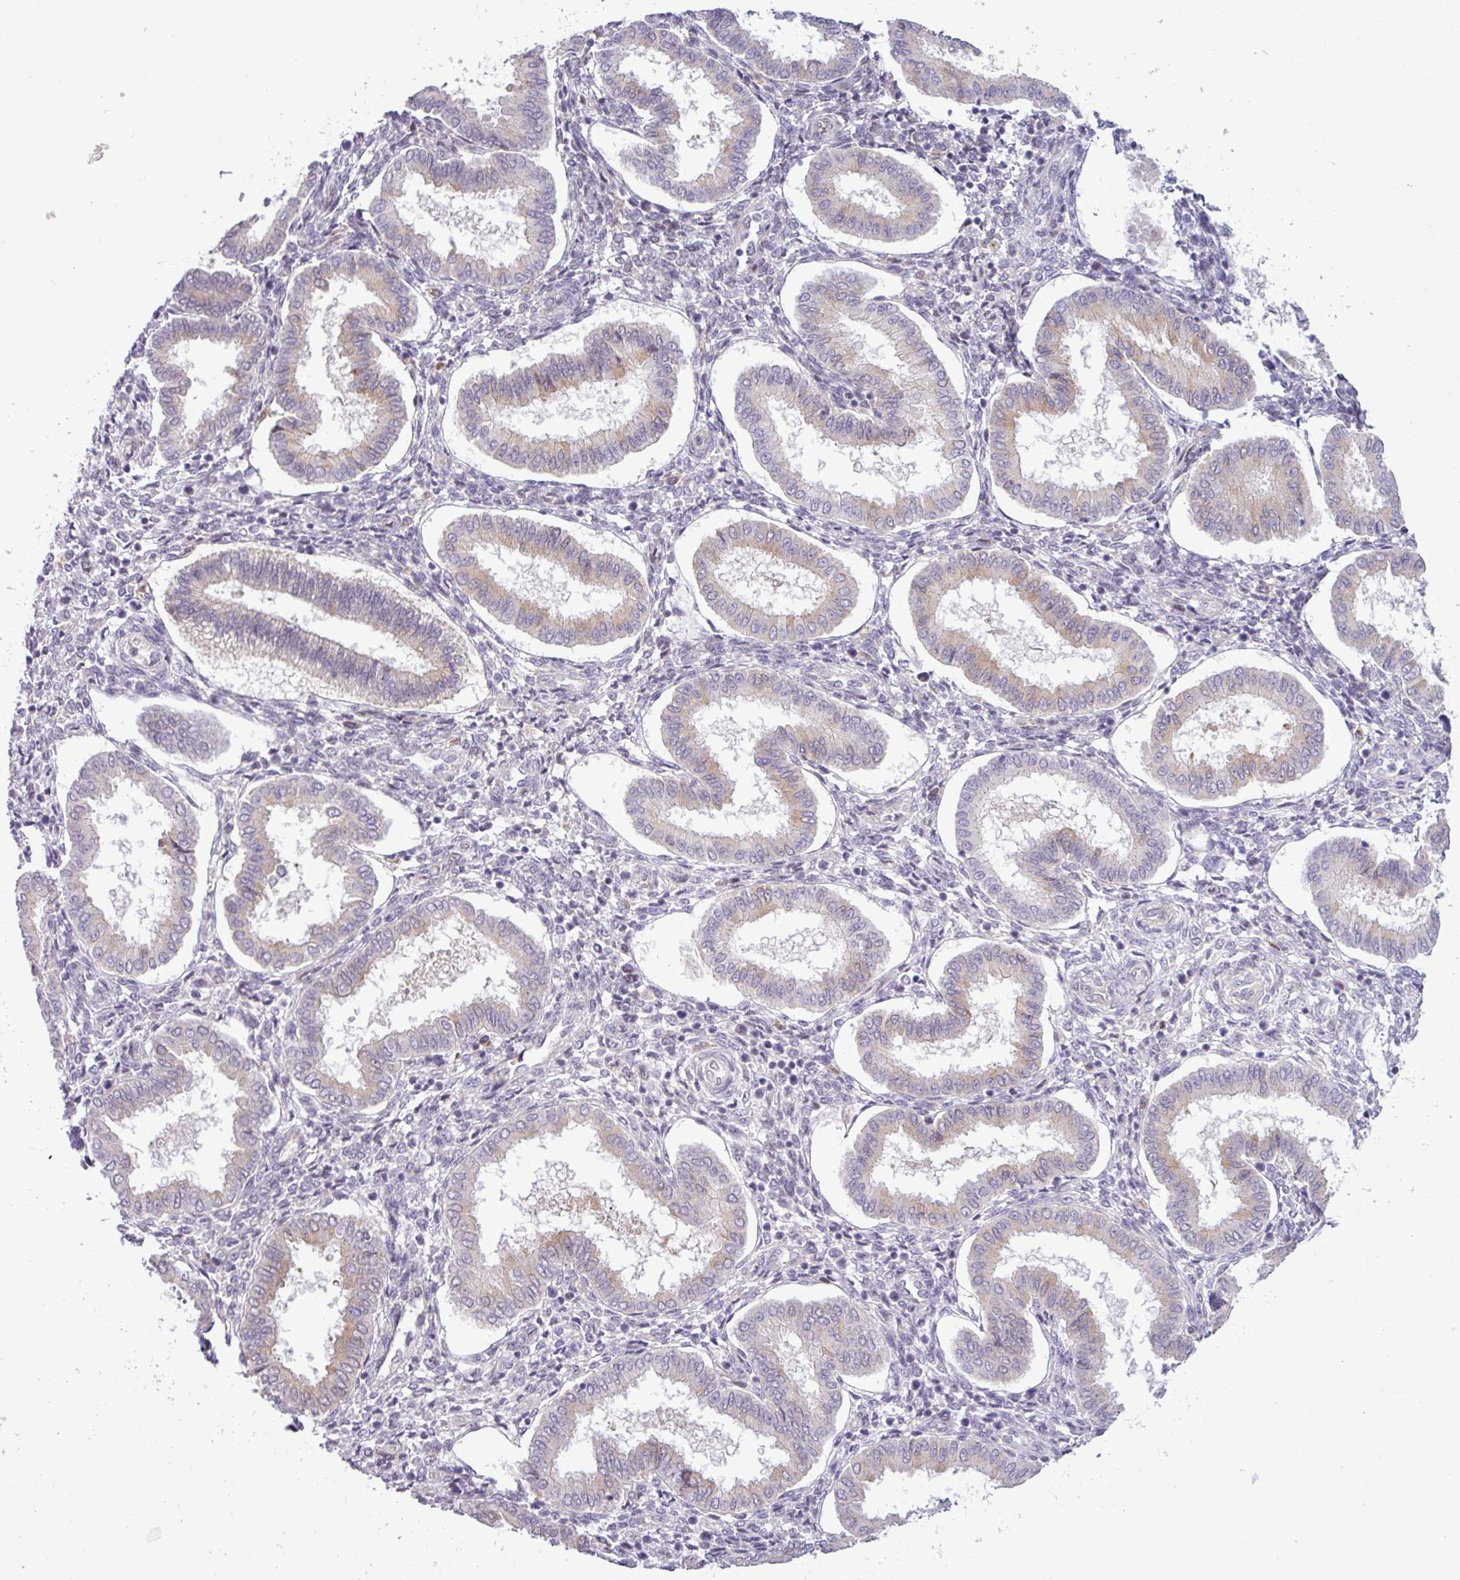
{"staining": {"intensity": "negative", "quantity": "none", "location": "none"}, "tissue": "endometrium", "cell_type": "Cells in endometrial stroma", "image_type": "normal", "snomed": [{"axis": "morphology", "description": "Normal tissue, NOS"}, {"axis": "topography", "description": "Endometrium"}], "caption": "IHC of normal endometrium reveals no positivity in cells in endometrial stroma. (Stains: DAB (3,3'-diaminobenzidine) immunohistochemistry with hematoxylin counter stain, Microscopy: brightfield microscopy at high magnification).", "gene": "SLC66A2", "patient": {"sex": "female", "age": 24}}